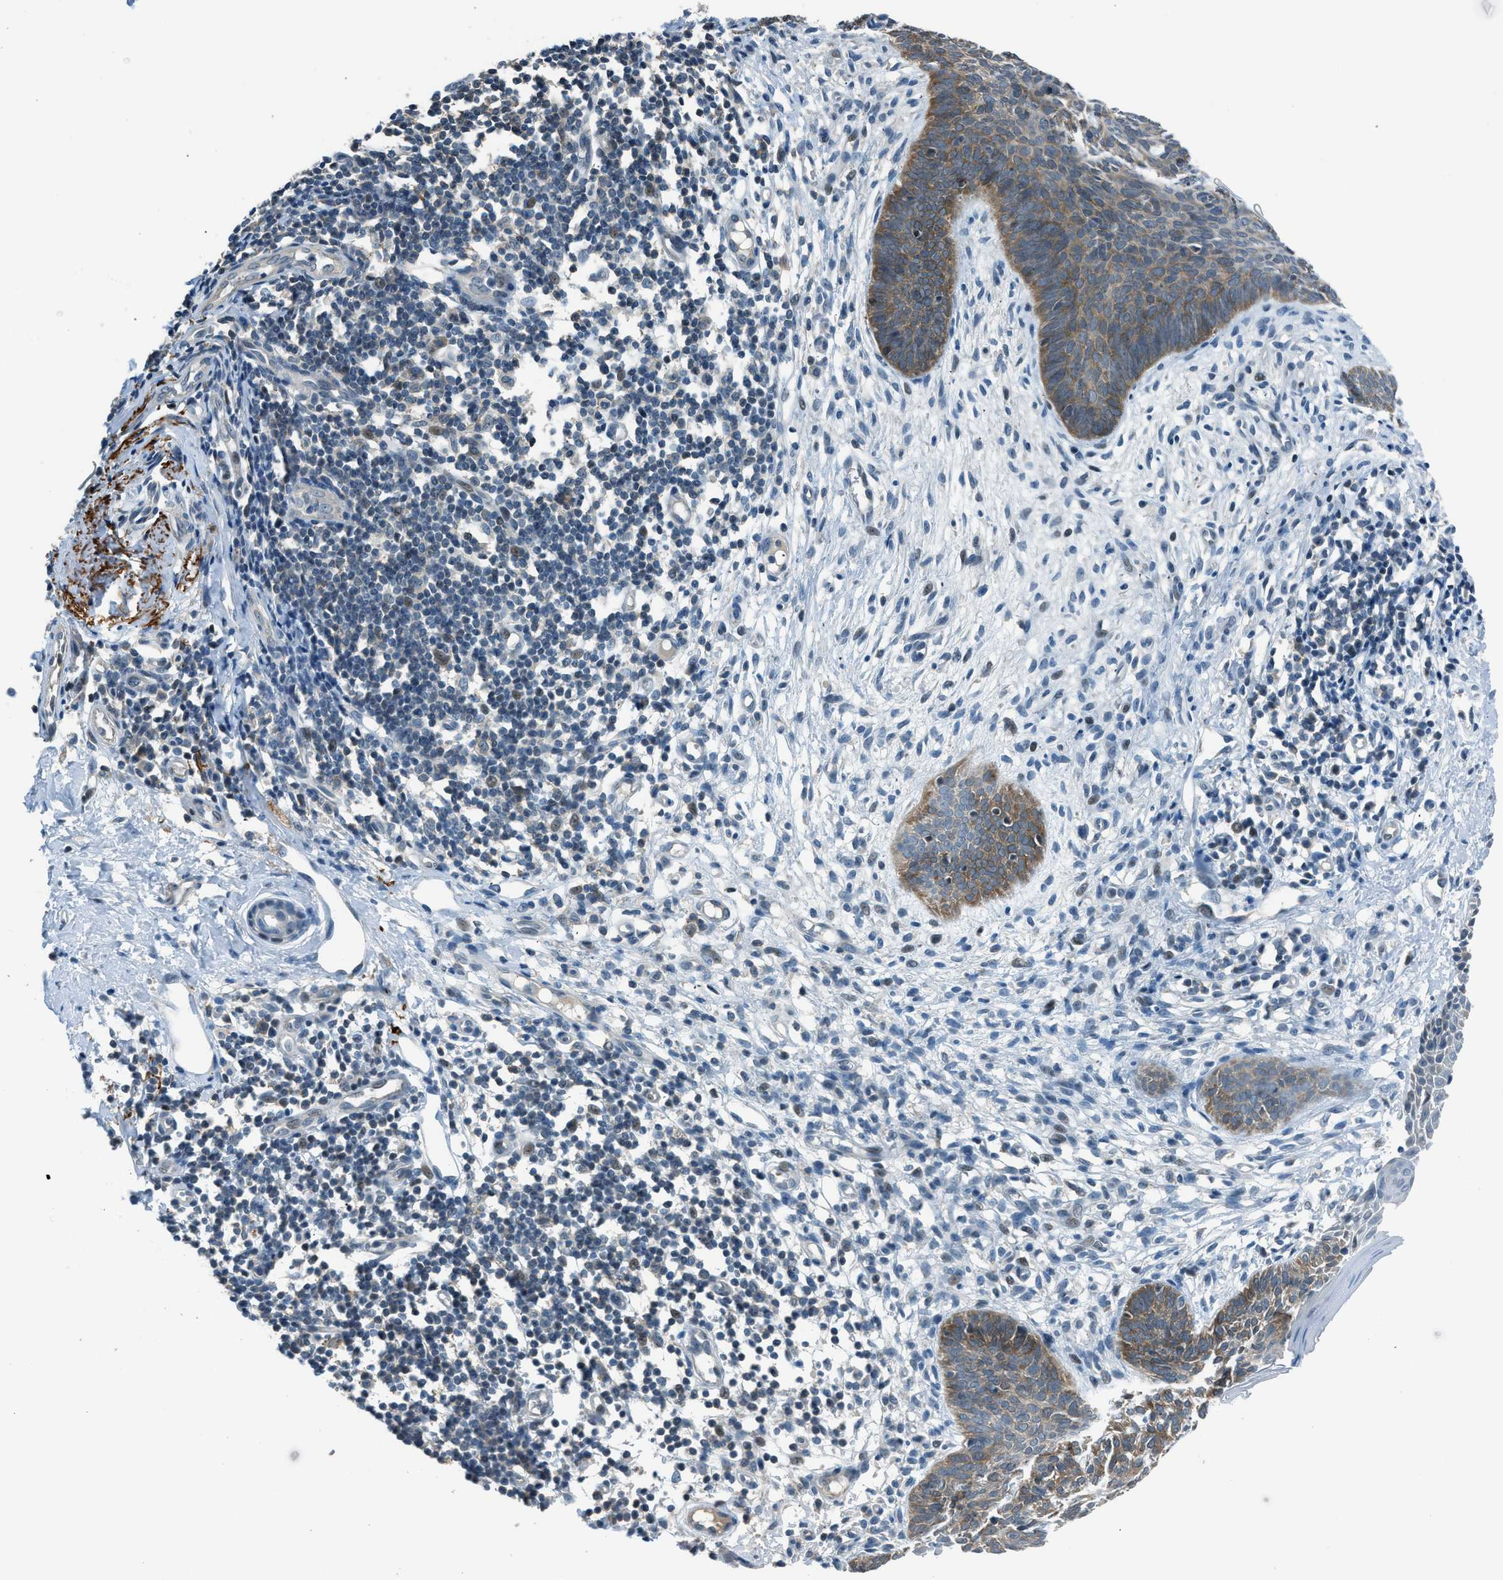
{"staining": {"intensity": "moderate", "quantity": ">75%", "location": "cytoplasmic/membranous"}, "tissue": "skin cancer", "cell_type": "Tumor cells", "image_type": "cancer", "snomed": [{"axis": "morphology", "description": "Basal cell carcinoma"}, {"axis": "topography", "description": "Skin"}], "caption": "The micrograph shows staining of skin cancer (basal cell carcinoma), revealing moderate cytoplasmic/membranous protein positivity (brown color) within tumor cells.", "gene": "LMLN", "patient": {"sex": "male", "age": 60}}